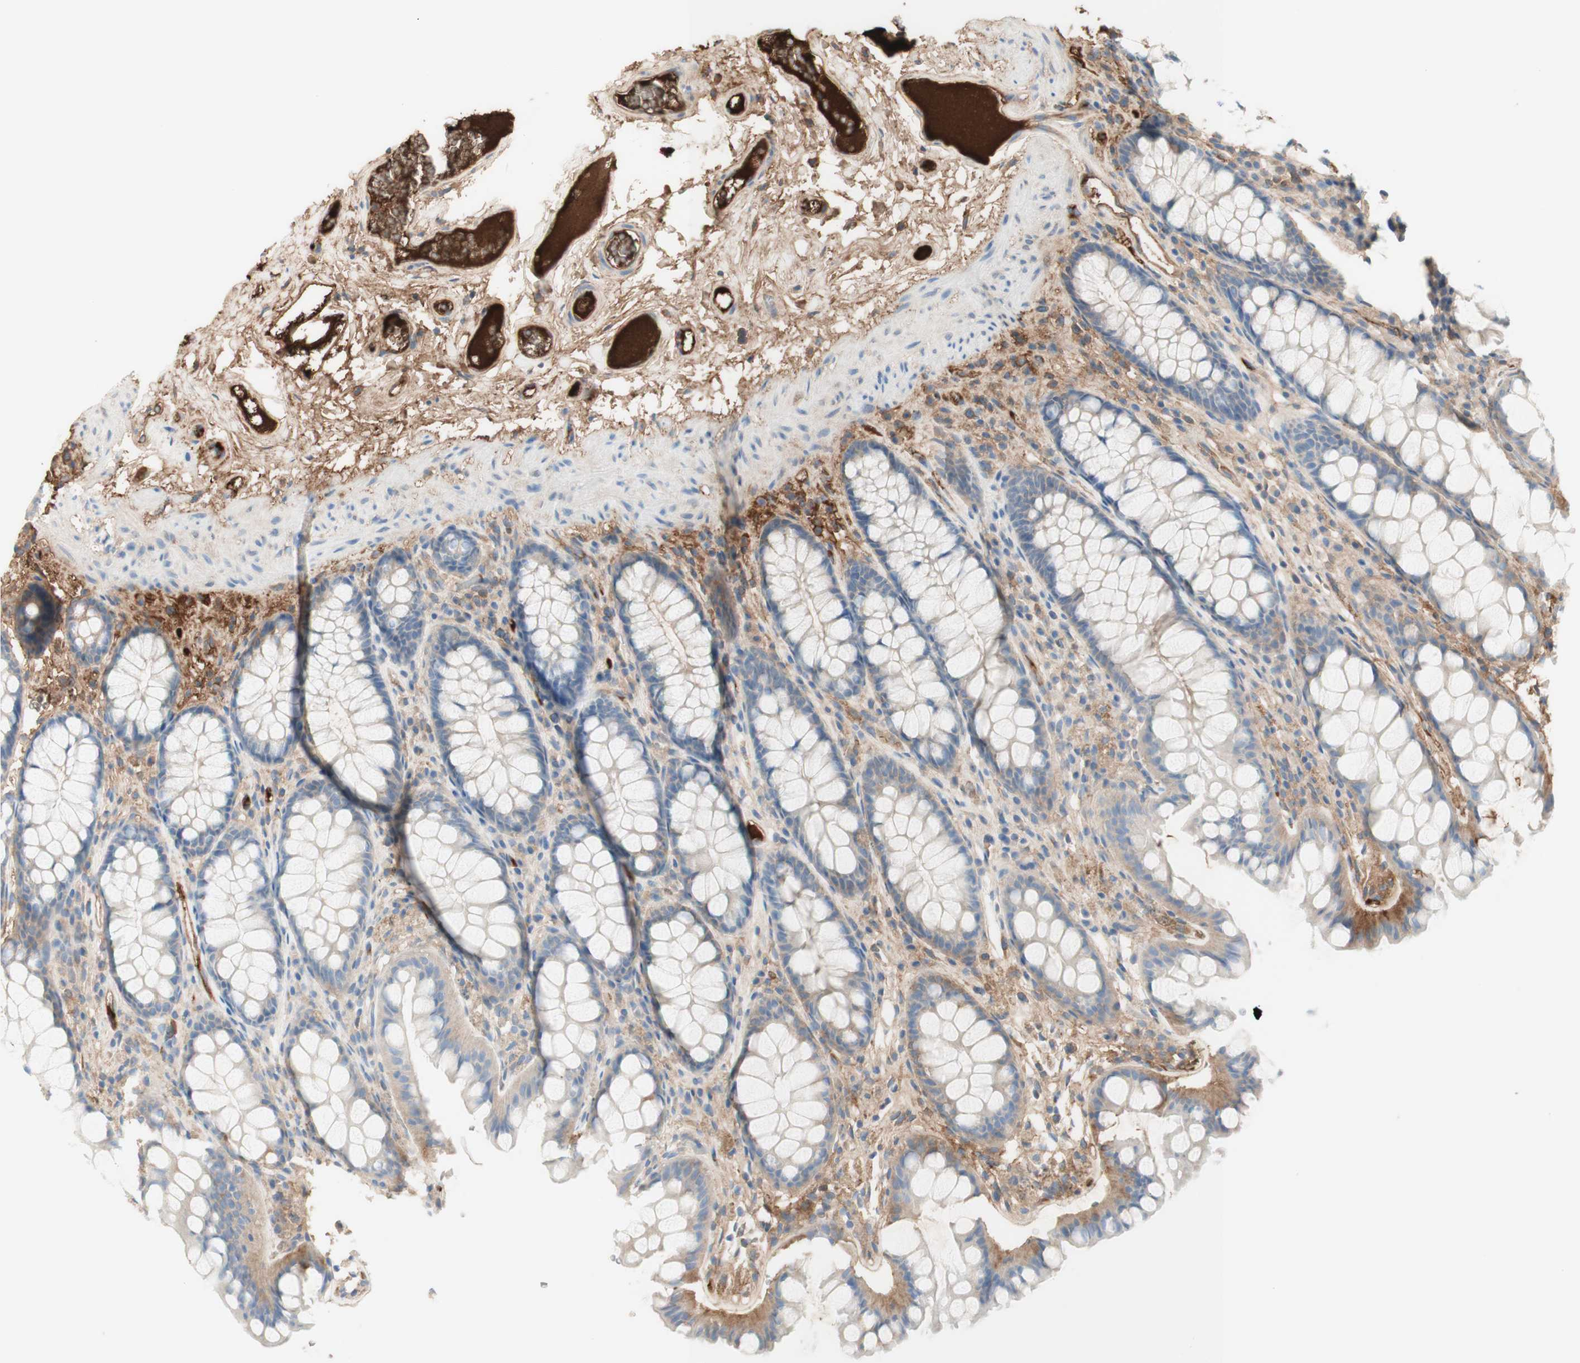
{"staining": {"intensity": "moderate", "quantity": ">75%", "location": "cytoplasmic/membranous"}, "tissue": "colon", "cell_type": "Endothelial cells", "image_type": "normal", "snomed": [{"axis": "morphology", "description": "Normal tissue, NOS"}, {"axis": "topography", "description": "Colon"}], "caption": "Immunohistochemistry (IHC) (DAB) staining of normal human colon shows moderate cytoplasmic/membranous protein positivity in about >75% of endothelial cells.", "gene": "KNG1", "patient": {"sex": "female", "age": 55}}